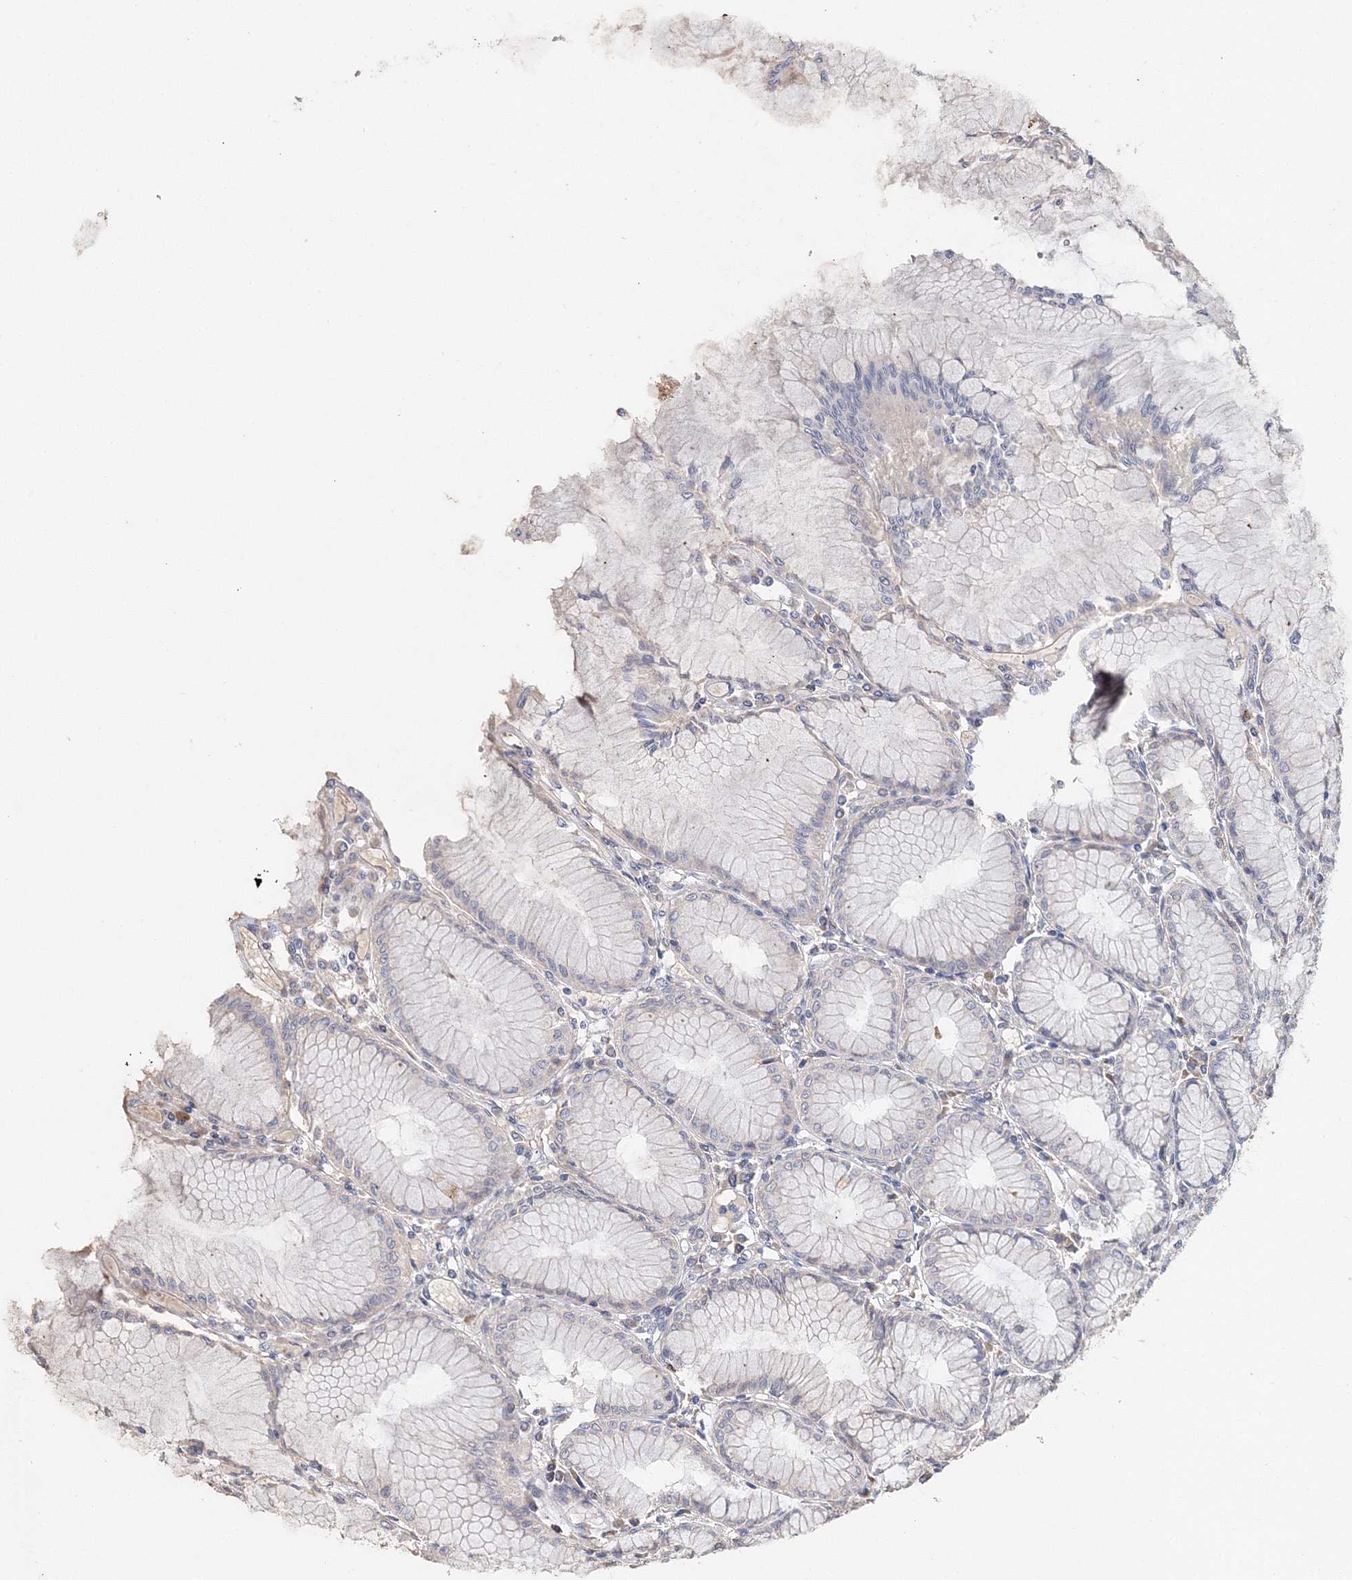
{"staining": {"intensity": "moderate", "quantity": "<25%", "location": "cytoplasmic/membranous"}, "tissue": "stomach", "cell_type": "Glandular cells", "image_type": "normal", "snomed": [{"axis": "morphology", "description": "Normal tissue, NOS"}, {"axis": "topography", "description": "Stomach"}], "caption": "Stomach stained with DAB IHC exhibits low levels of moderate cytoplasmic/membranous expression in about <25% of glandular cells.", "gene": "GJB5", "patient": {"sex": "female", "age": 57}}